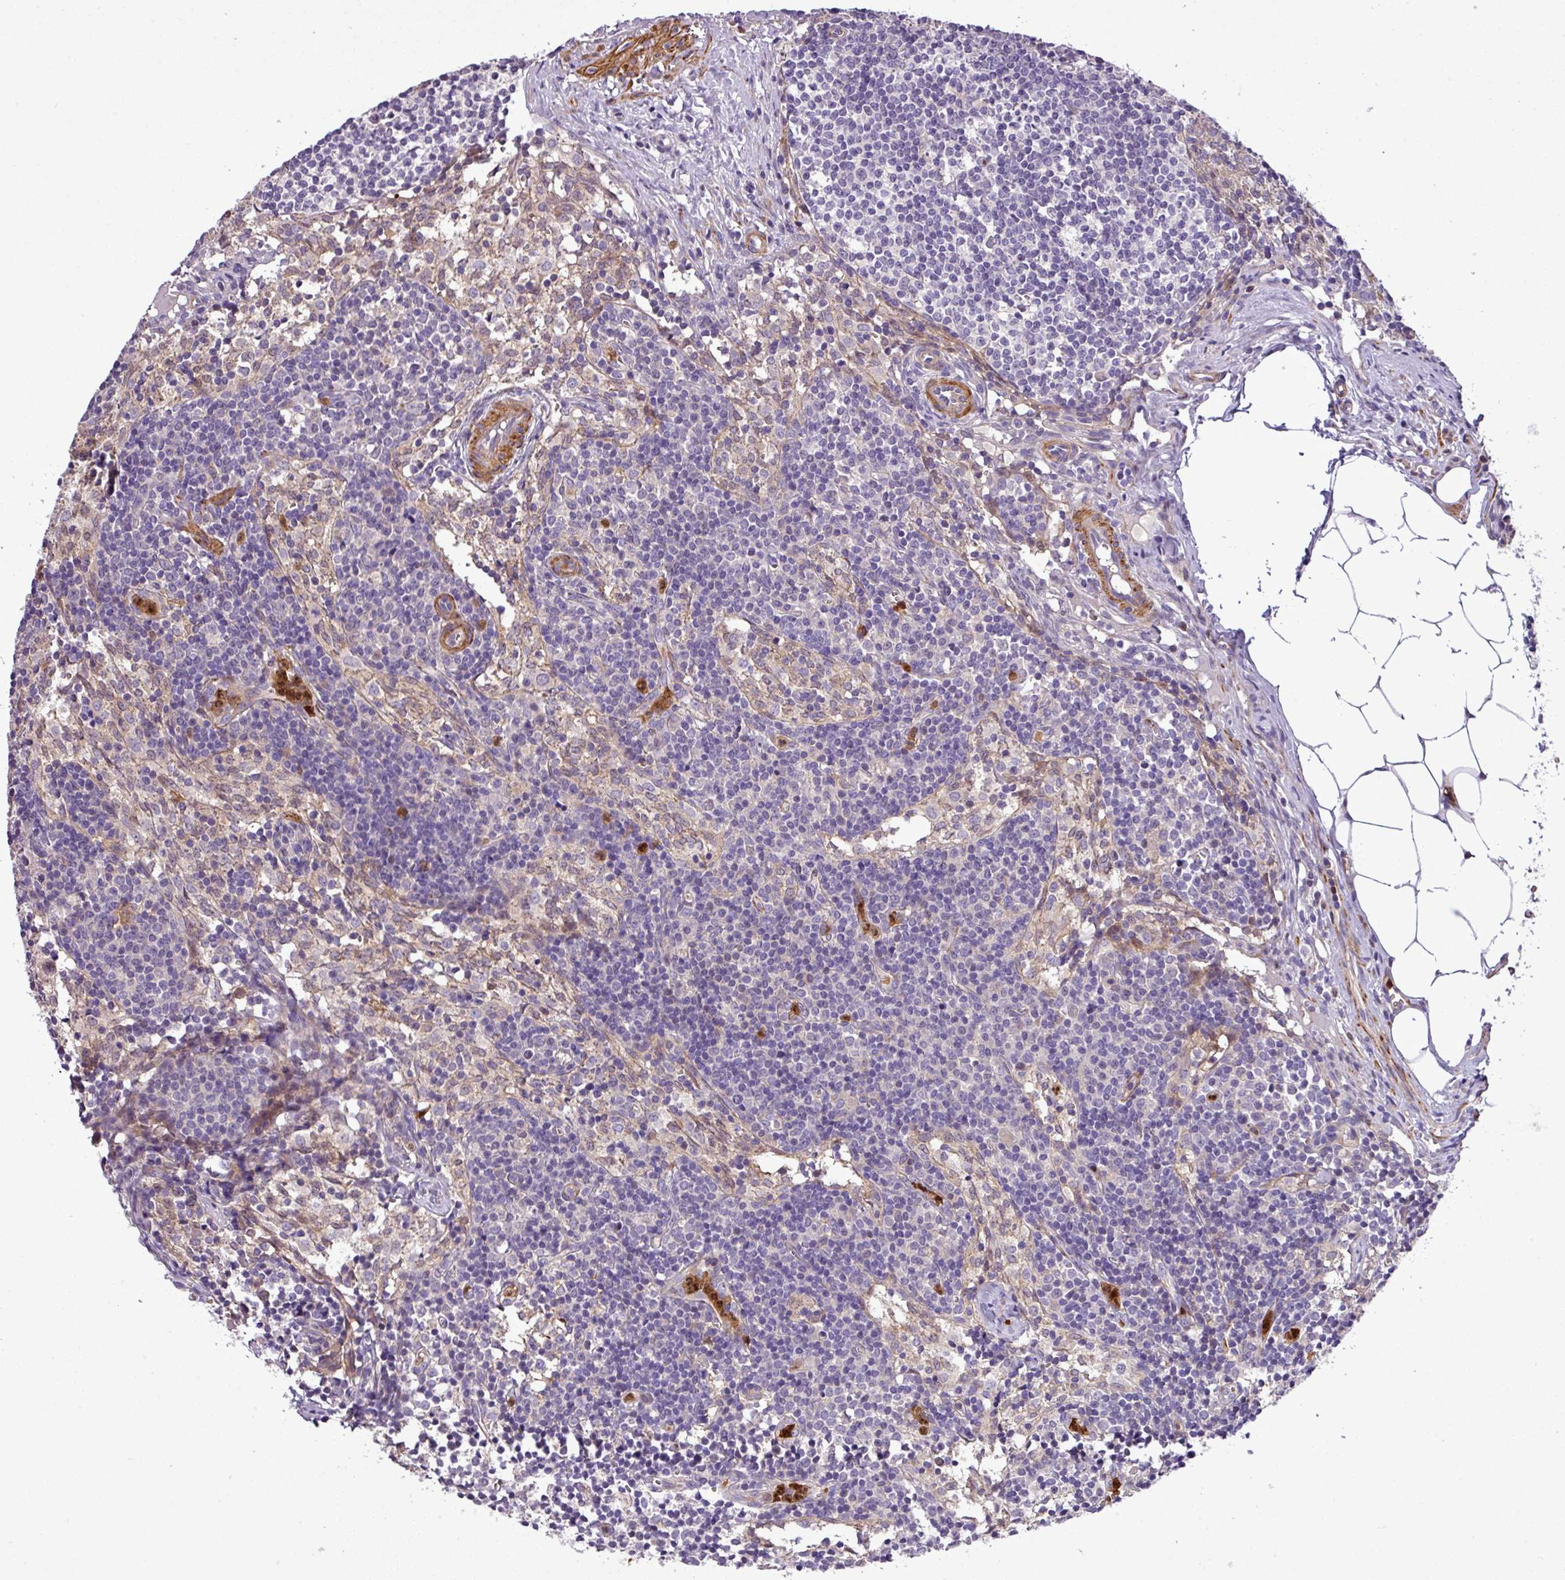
{"staining": {"intensity": "negative", "quantity": "none", "location": "none"}, "tissue": "lymph node", "cell_type": "Germinal center cells", "image_type": "normal", "snomed": [{"axis": "morphology", "description": "Normal tissue, NOS"}, {"axis": "topography", "description": "Lymph node"}], "caption": "Immunohistochemistry (IHC) histopathology image of normal lymph node: human lymph node stained with DAB (3,3'-diaminobenzidine) demonstrates no significant protein expression in germinal center cells.", "gene": "NBEAL2", "patient": {"sex": "female", "age": 30}}